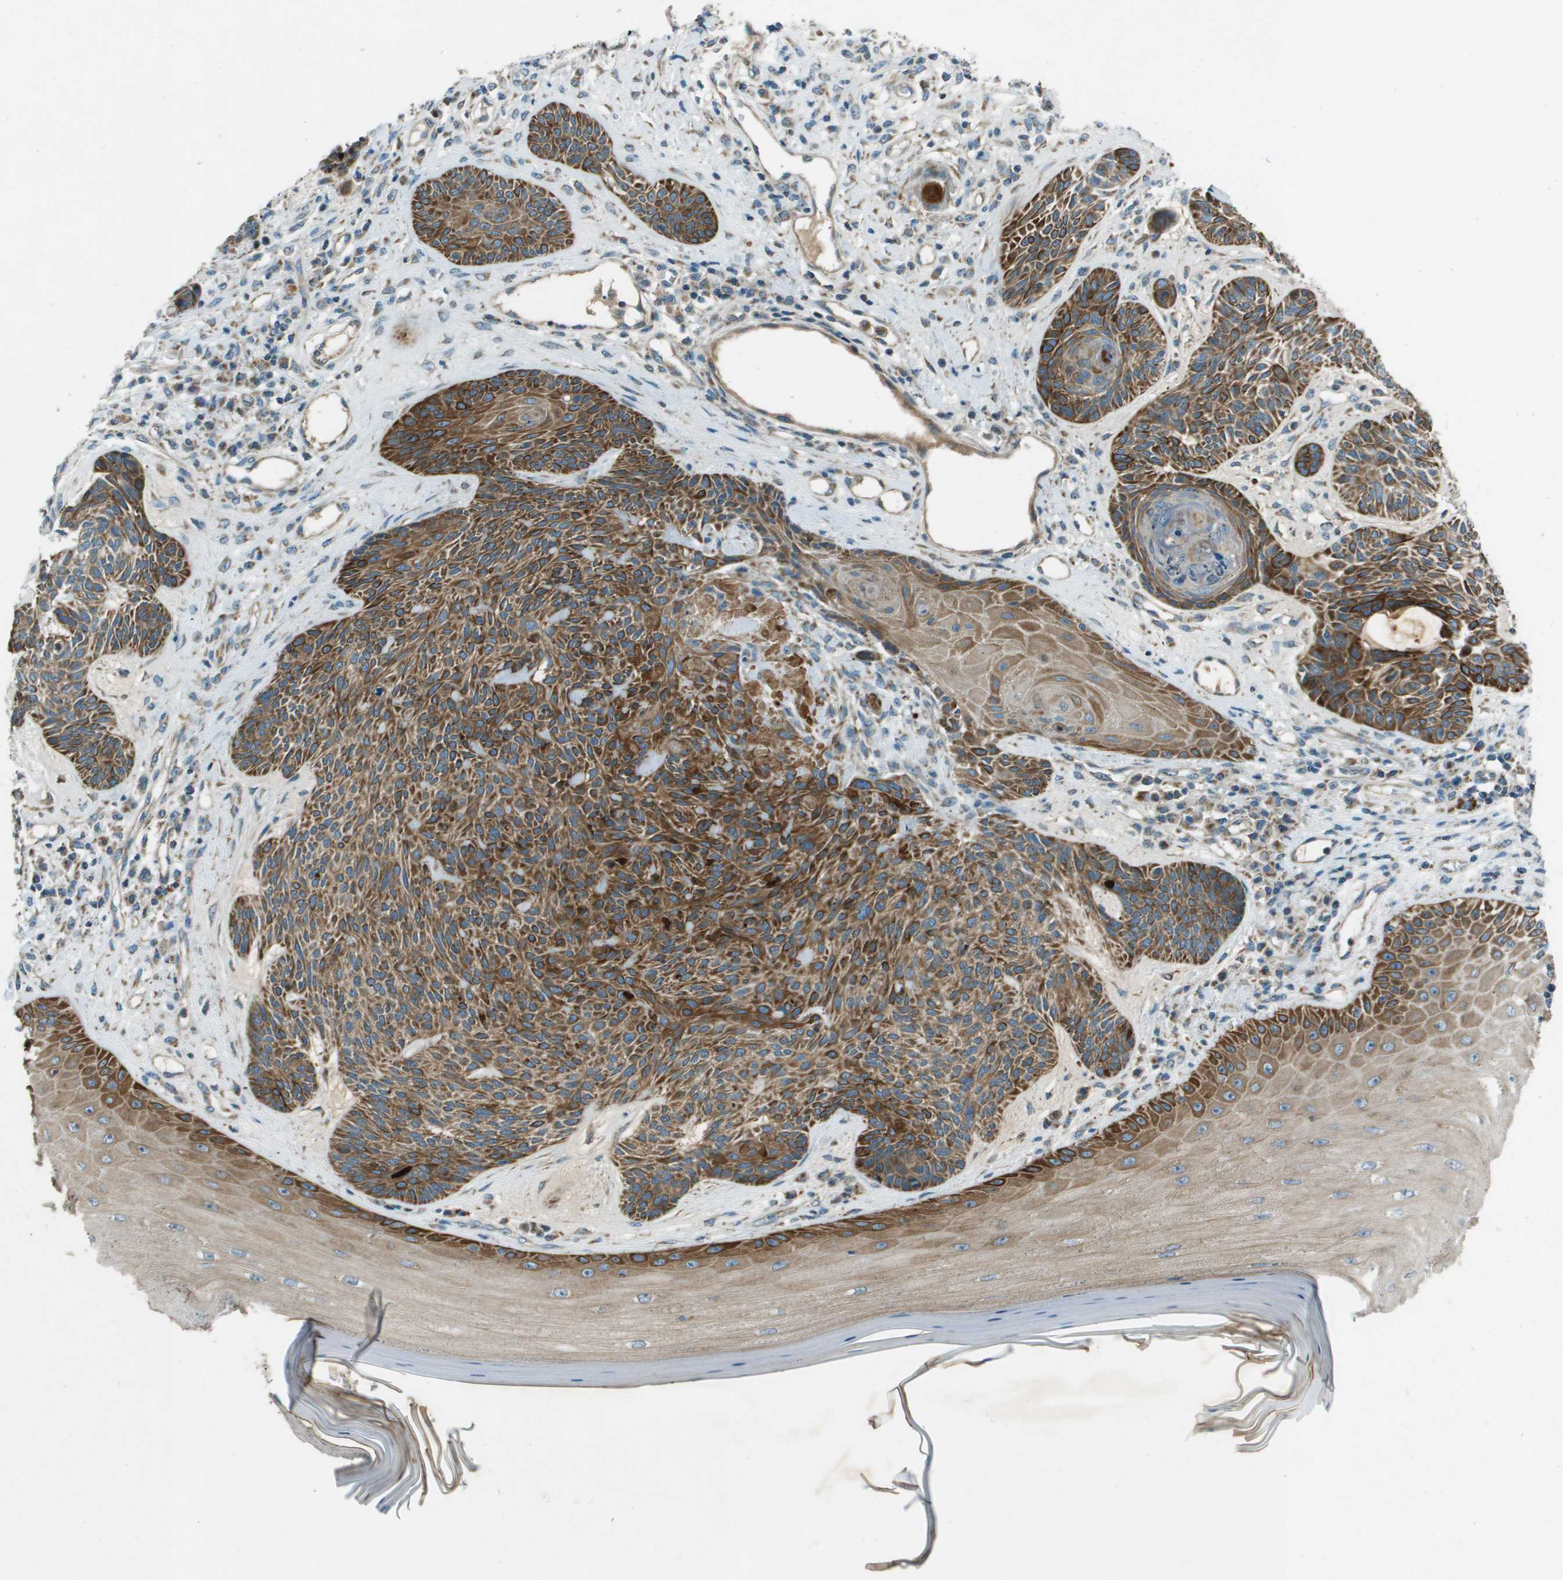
{"staining": {"intensity": "moderate", "quantity": ">75%", "location": "cytoplasmic/membranous"}, "tissue": "skin cancer", "cell_type": "Tumor cells", "image_type": "cancer", "snomed": [{"axis": "morphology", "description": "Basal cell carcinoma"}, {"axis": "topography", "description": "Skin"}], "caption": "Immunohistochemistry (DAB (3,3'-diaminobenzidine)) staining of skin basal cell carcinoma exhibits moderate cytoplasmic/membranous protein expression in approximately >75% of tumor cells.", "gene": "MIGA1", "patient": {"sex": "male", "age": 55}}